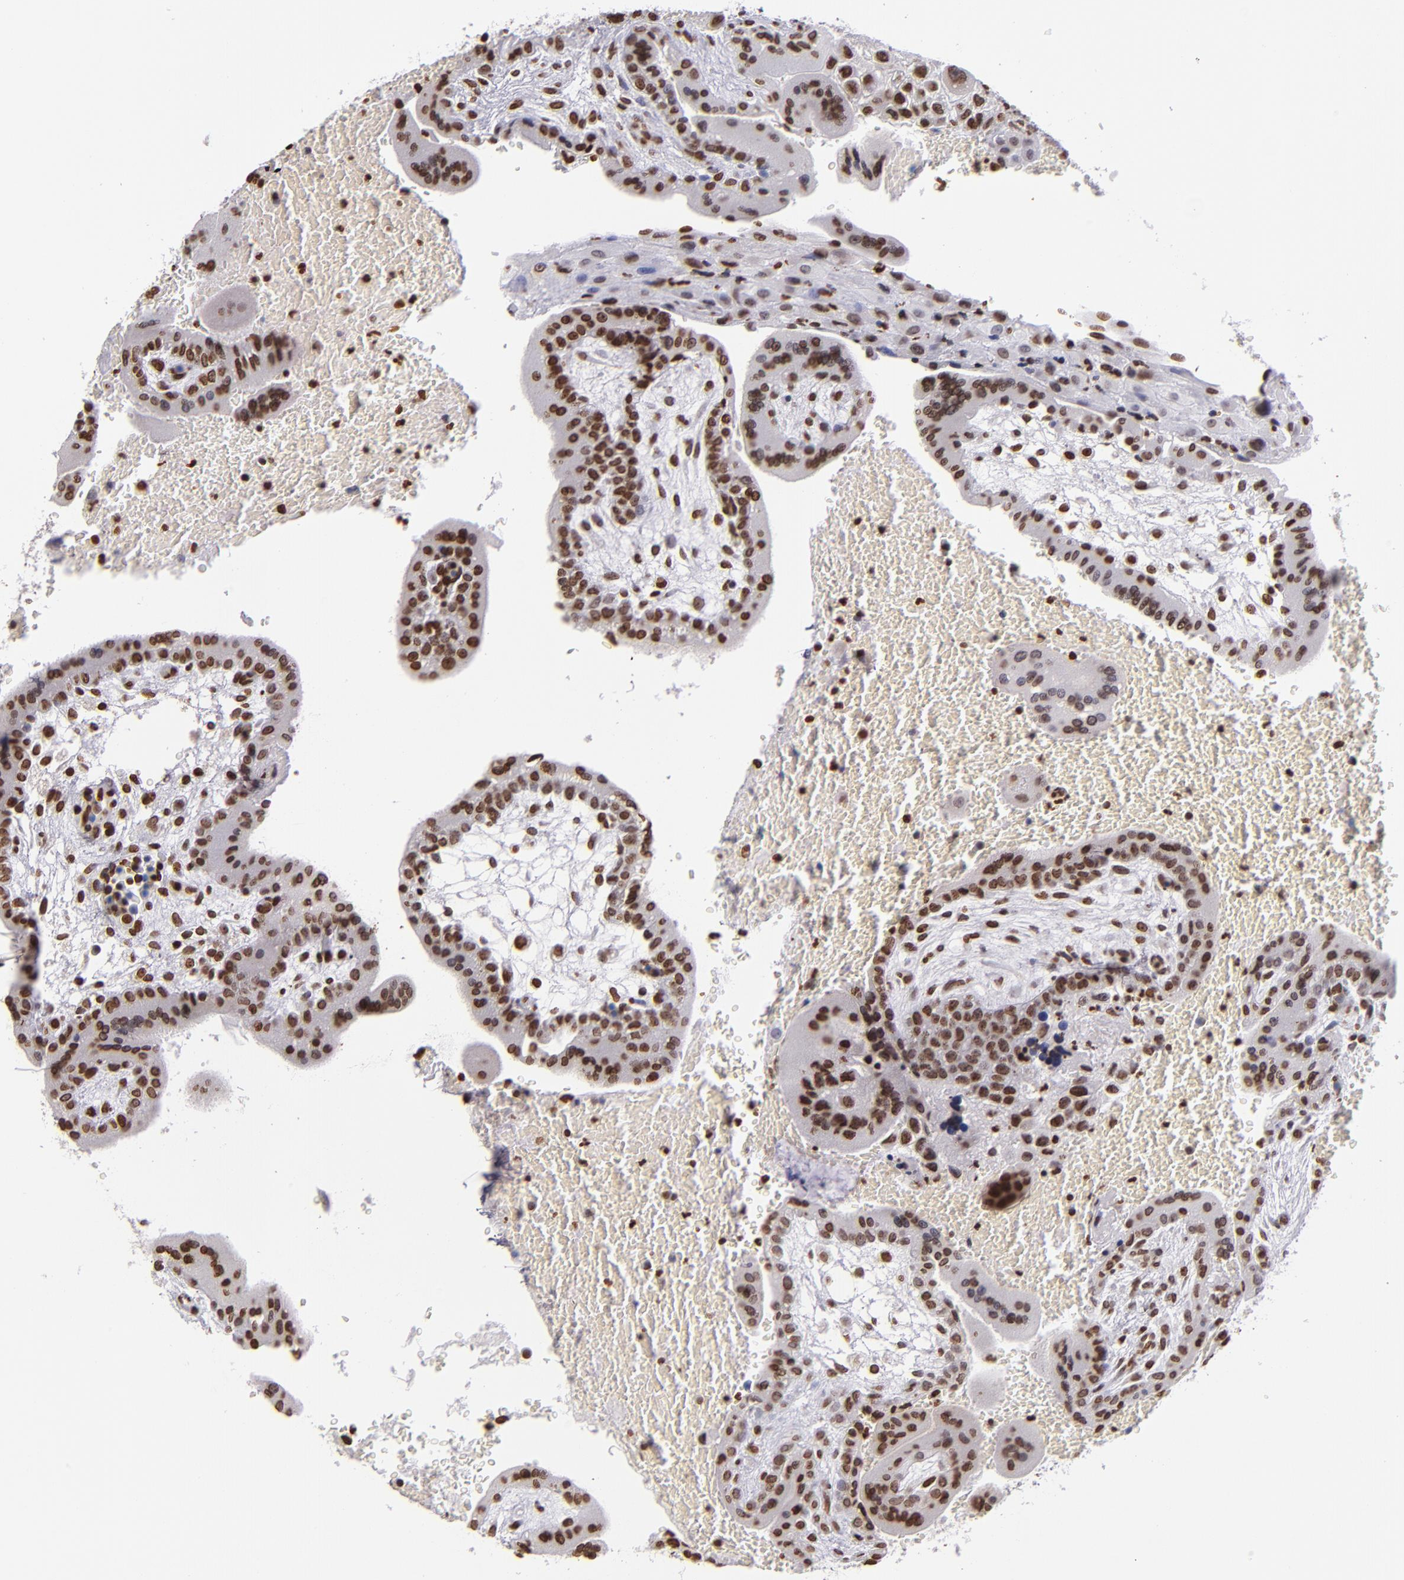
{"staining": {"intensity": "strong", "quantity": ">75%", "location": "nuclear"}, "tissue": "placenta", "cell_type": "Decidual cells", "image_type": "normal", "snomed": [{"axis": "morphology", "description": "Normal tissue, NOS"}, {"axis": "topography", "description": "Placenta"}], "caption": "Immunohistochemistry (DAB) staining of benign placenta demonstrates strong nuclear protein staining in approximately >75% of decidual cells.", "gene": "CDKL5", "patient": {"sex": "female", "age": 35}}